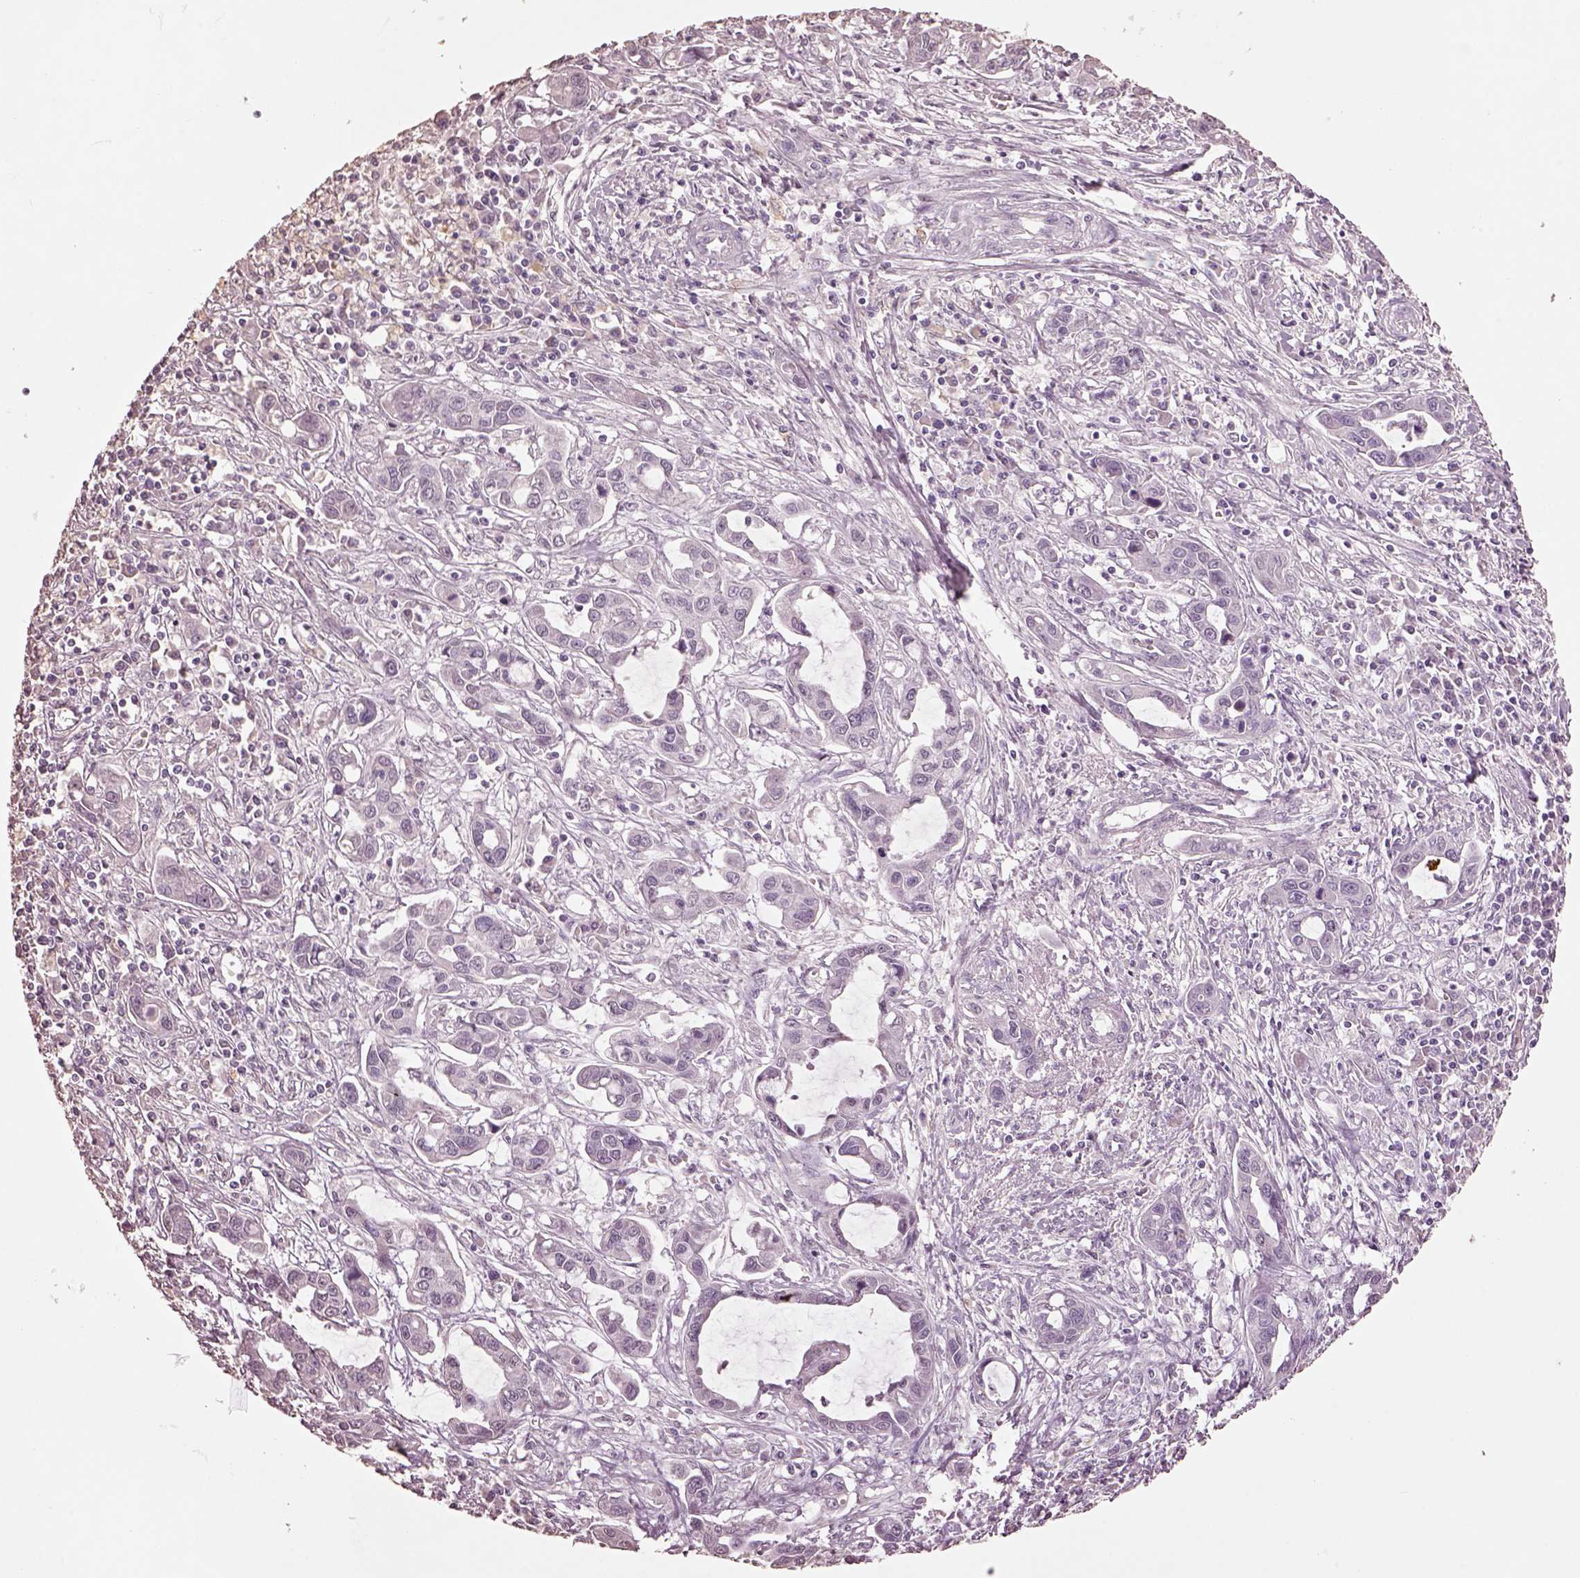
{"staining": {"intensity": "negative", "quantity": "none", "location": "none"}, "tissue": "liver cancer", "cell_type": "Tumor cells", "image_type": "cancer", "snomed": [{"axis": "morphology", "description": "Cholangiocarcinoma"}, {"axis": "topography", "description": "Liver"}], "caption": "Immunohistochemistry micrograph of neoplastic tissue: human liver cancer (cholangiocarcinoma) stained with DAB (3,3'-diaminobenzidine) demonstrates no significant protein positivity in tumor cells. (Brightfield microscopy of DAB immunohistochemistry (IHC) at high magnification).", "gene": "KCNIP3", "patient": {"sex": "male", "age": 58}}